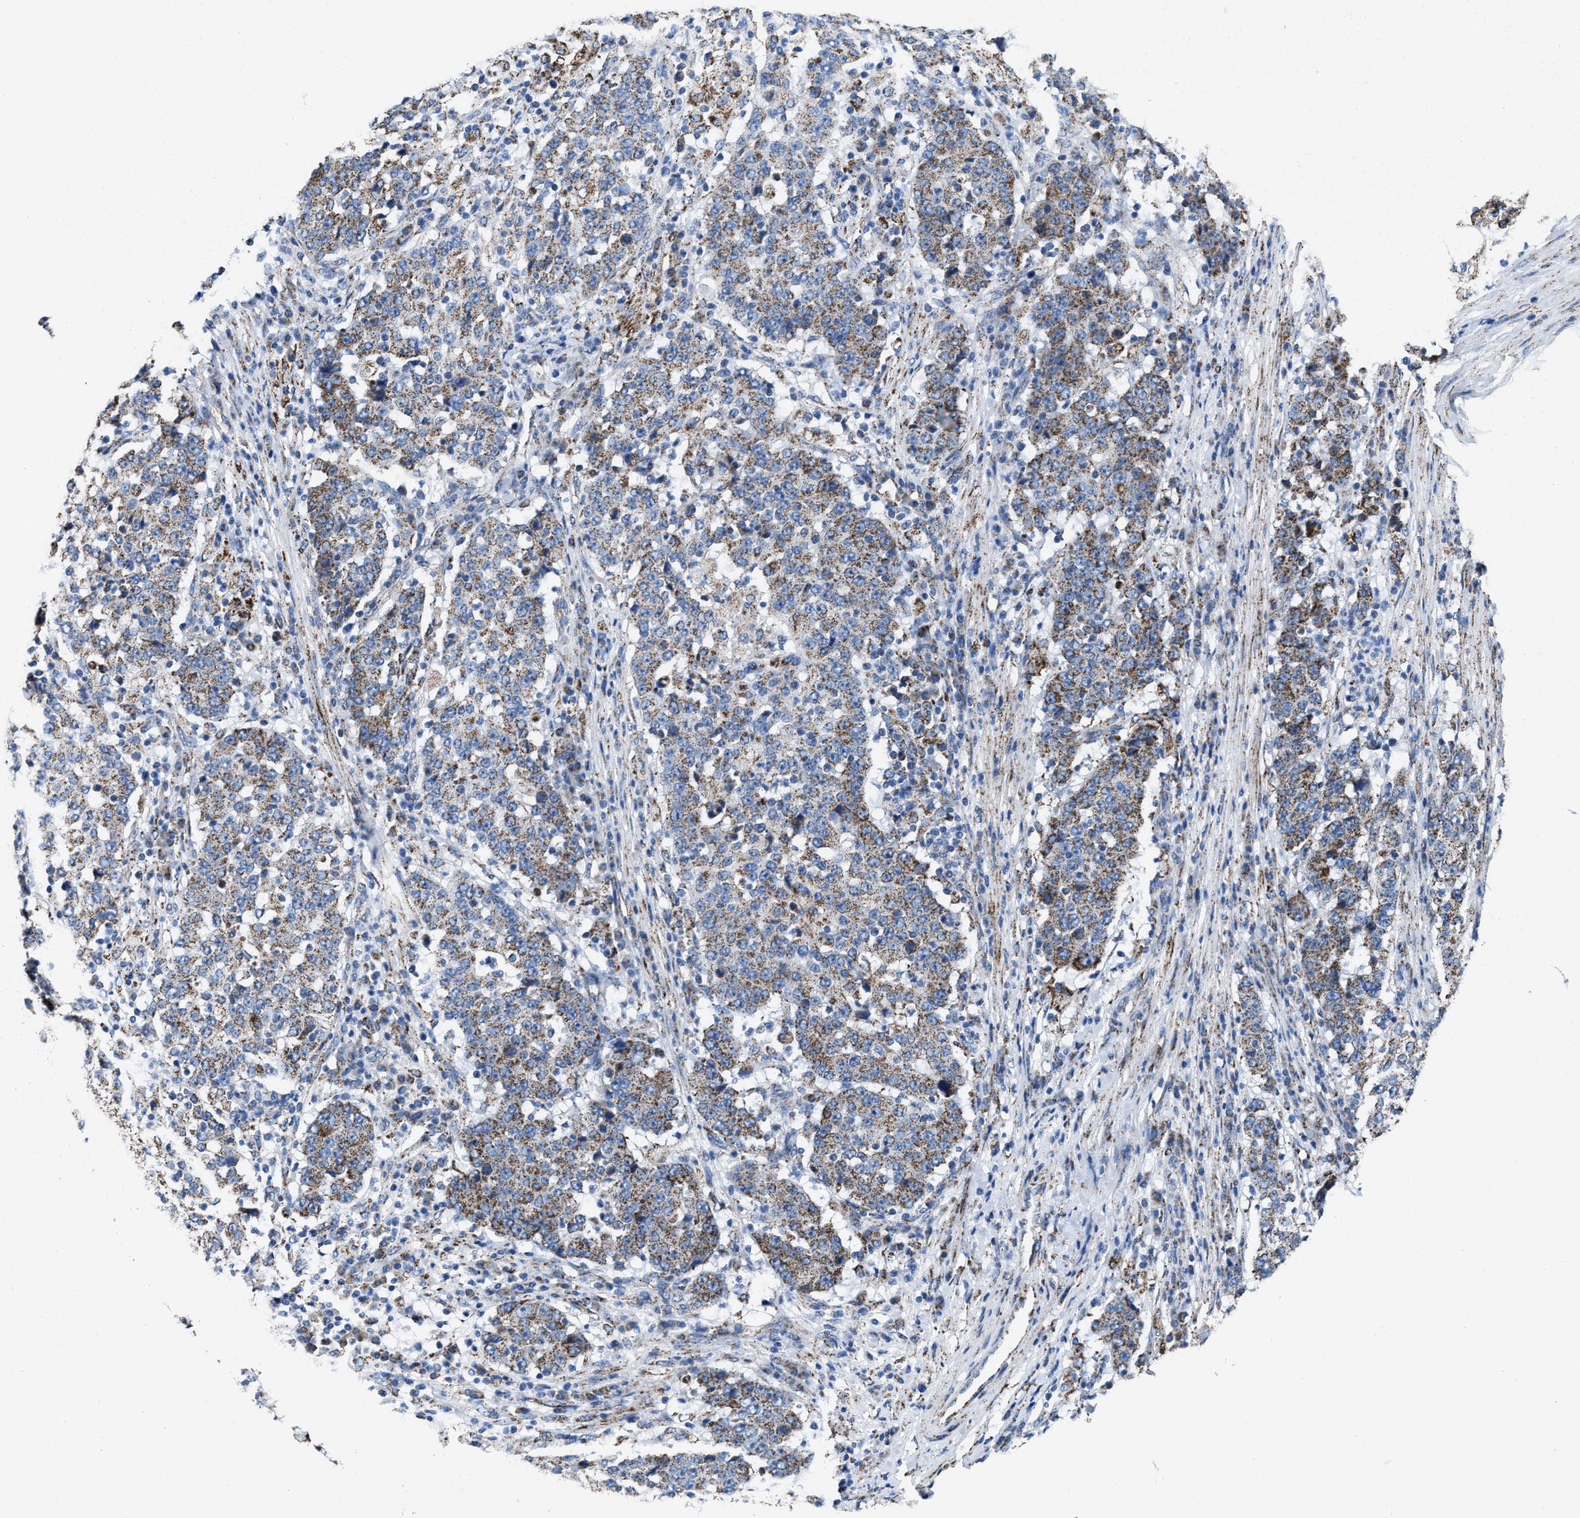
{"staining": {"intensity": "moderate", "quantity": ">75%", "location": "cytoplasmic/membranous"}, "tissue": "stomach cancer", "cell_type": "Tumor cells", "image_type": "cancer", "snomed": [{"axis": "morphology", "description": "Adenocarcinoma, NOS"}, {"axis": "topography", "description": "Stomach"}], "caption": "Stomach adenocarcinoma stained with DAB (3,3'-diaminobenzidine) IHC reveals medium levels of moderate cytoplasmic/membranous staining in approximately >75% of tumor cells.", "gene": "ALDH1B1", "patient": {"sex": "male", "age": 59}}